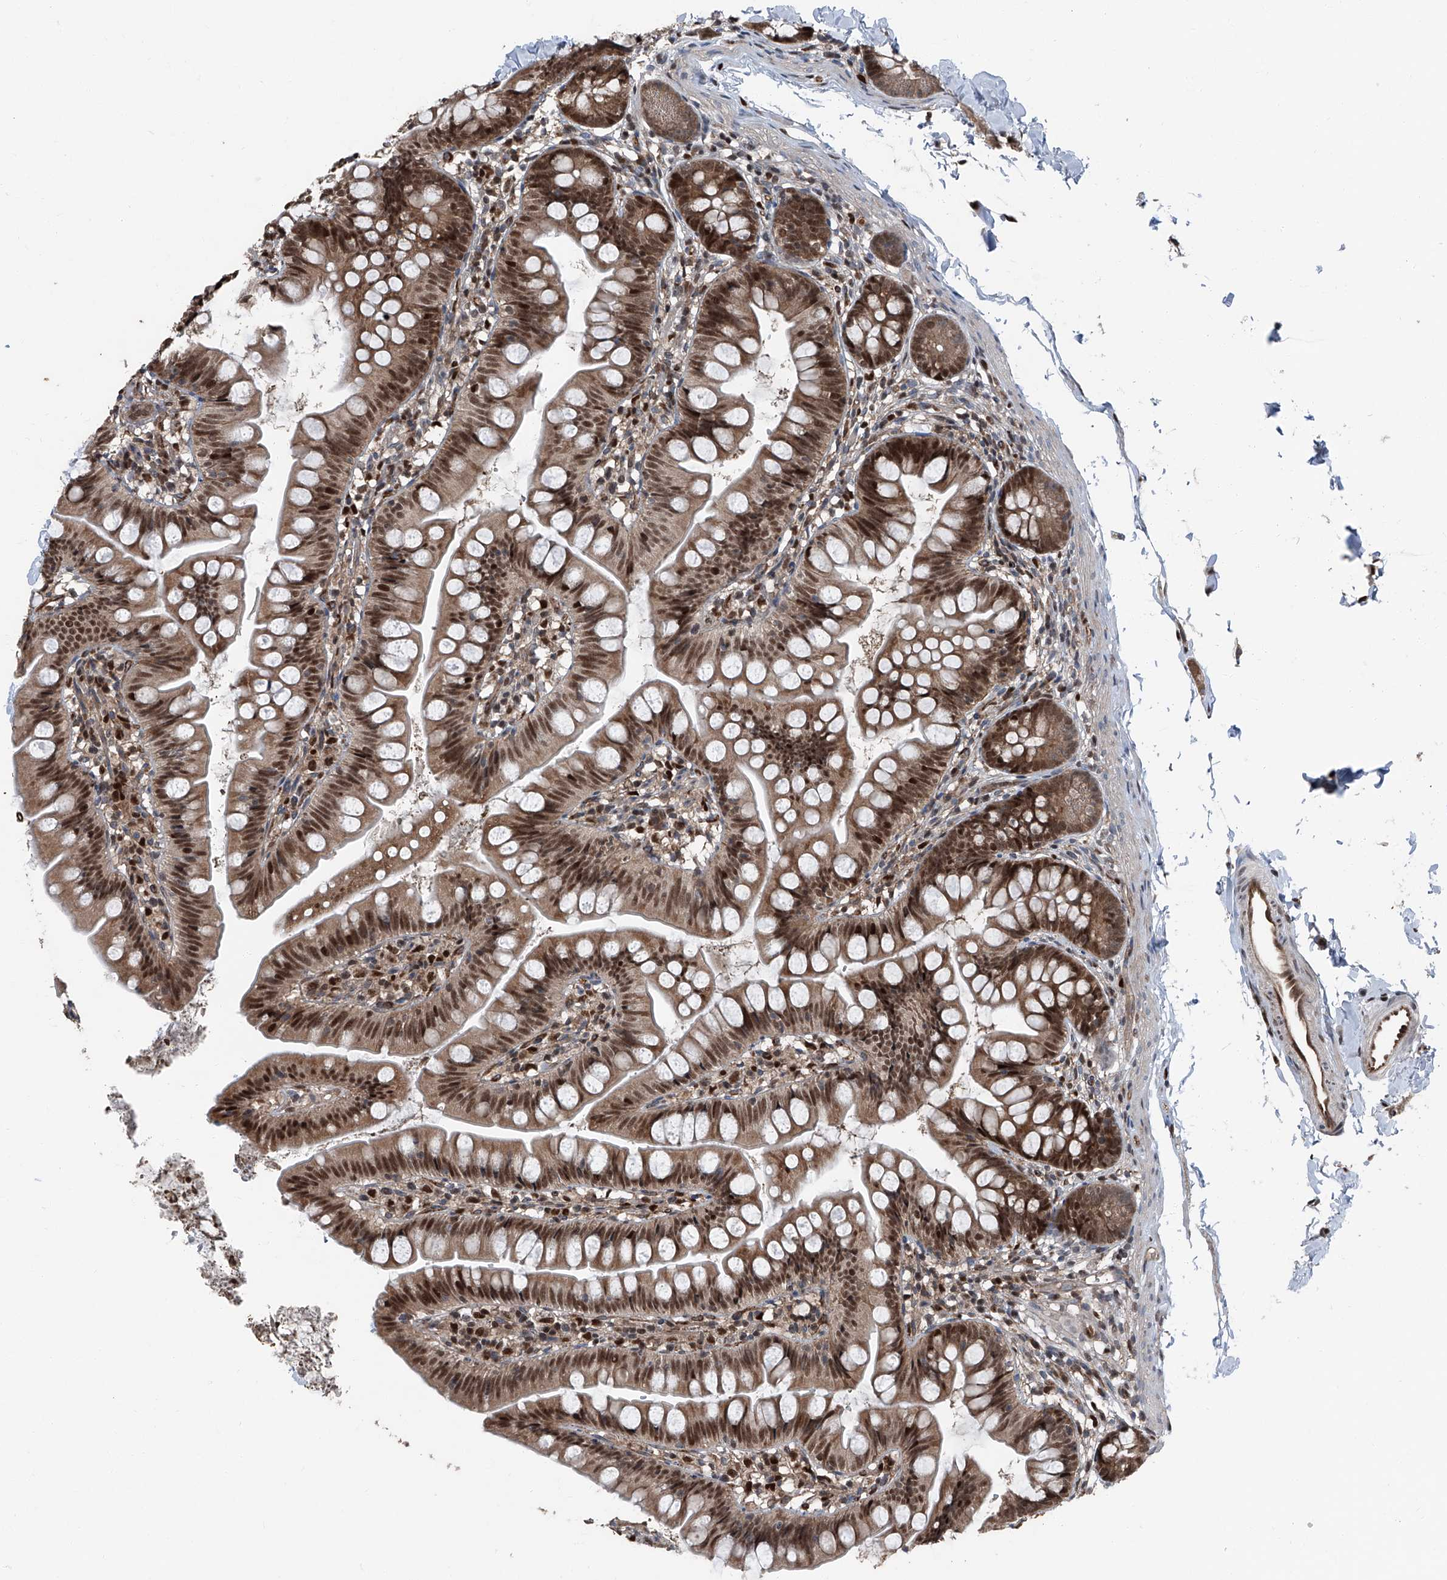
{"staining": {"intensity": "strong", "quantity": ">75%", "location": "cytoplasmic/membranous,nuclear"}, "tissue": "small intestine", "cell_type": "Glandular cells", "image_type": "normal", "snomed": [{"axis": "morphology", "description": "Normal tissue, NOS"}, {"axis": "topography", "description": "Small intestine"}], "caption": "This histopathology image exhibits immunohistochemistry staining of unremarkable human small intestine, with high strong cytoplasmic/membranous,nuclear staining in about >75% of glandular cells.", "gene": "FKBP5", "patient": {"sex": "male", "age": 7}}